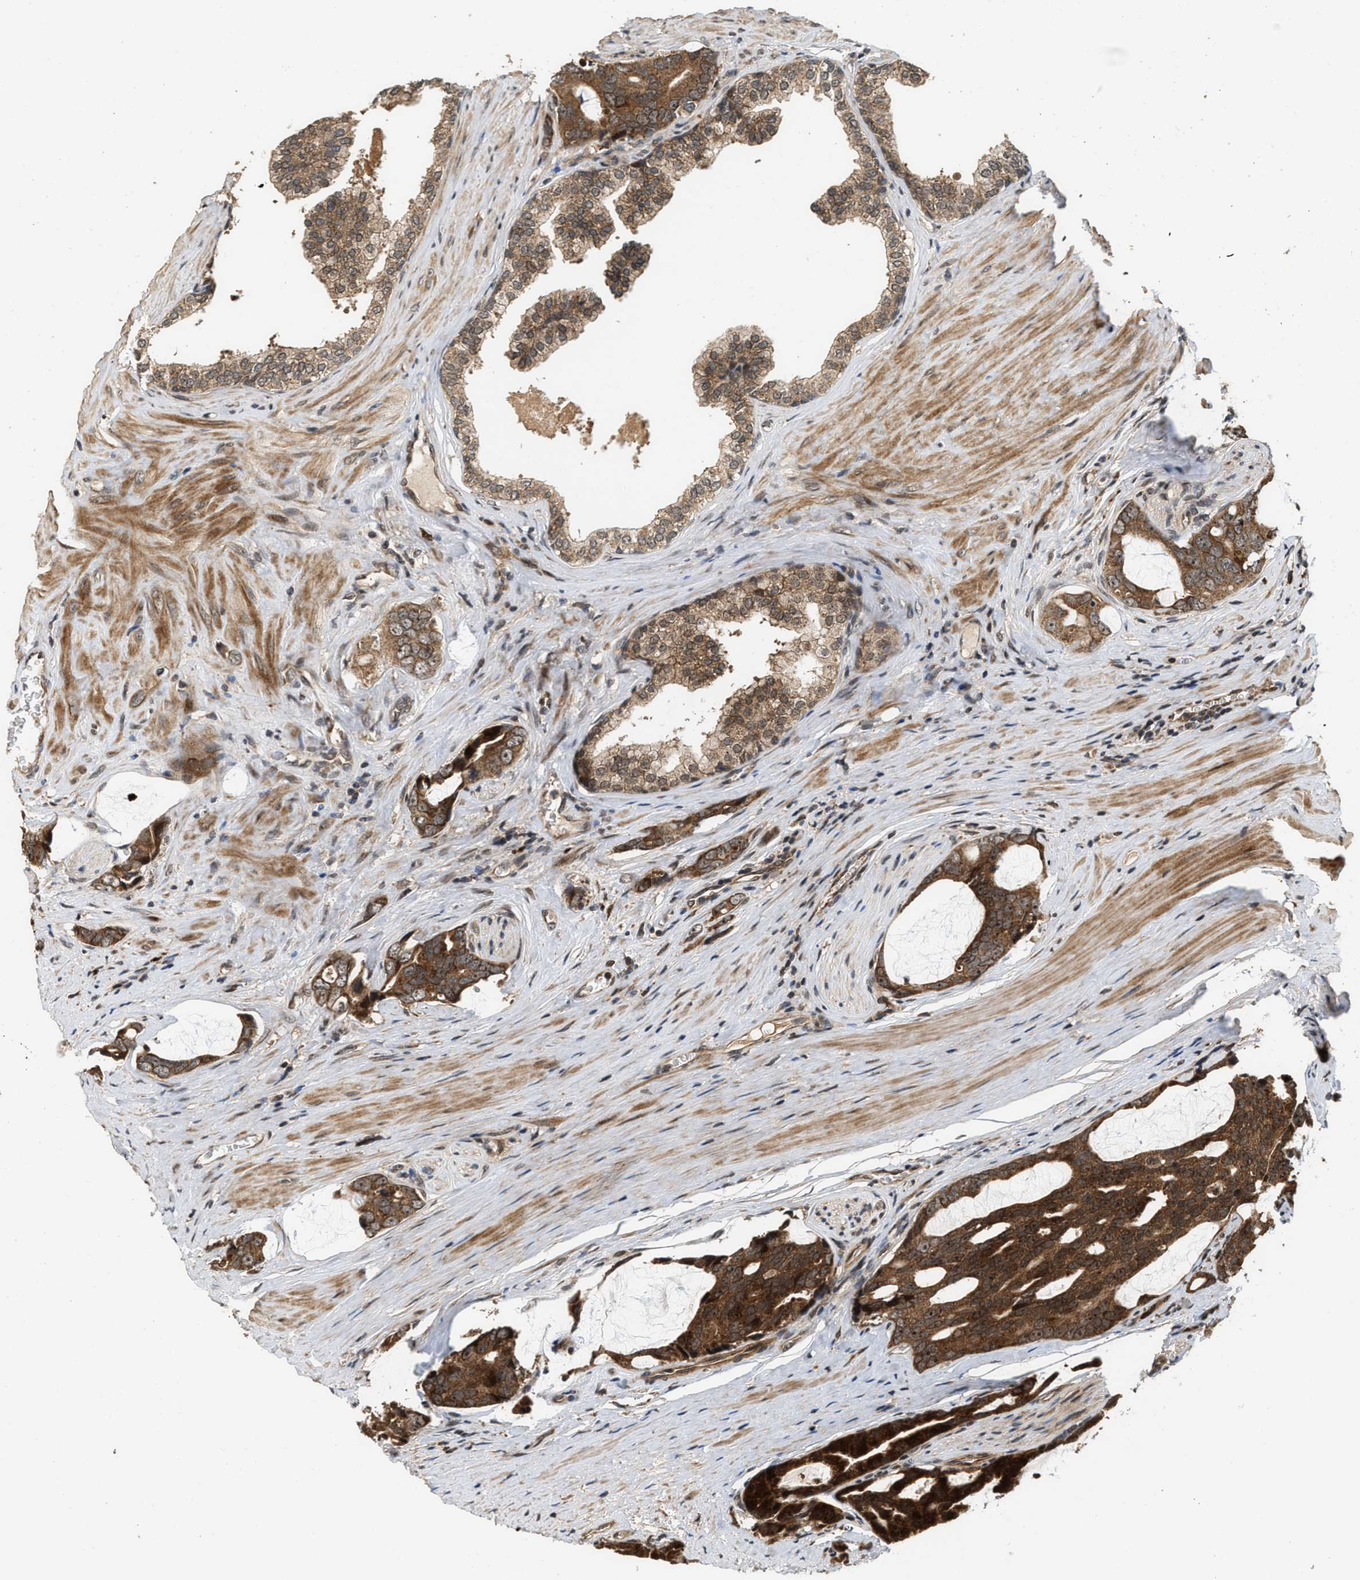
{"staining": {"intensity": "strong", "quantity": ">75%", "location": "cytoplasmic/membranous,nuclear"}, "tissue": "prostate cancer", "cell_type": "Tumor cells", "image_type": "cancer", "snomed": [{"axis": "morphology", "description": "Adenocarcinoma, Medium grade"}, {"axis": "topography", "description": "Prostate"}], "caption": "IHC (DAB (3,3'-diaminobenzidine)) staining of prostate medium-grade adenocarcinoma displays strong cytoplasmic/membranous and nuclear protein positivity in about >75% of tumor cells.", "gene": "ELP2", "patient": {"sex": "male", "age": 53}}